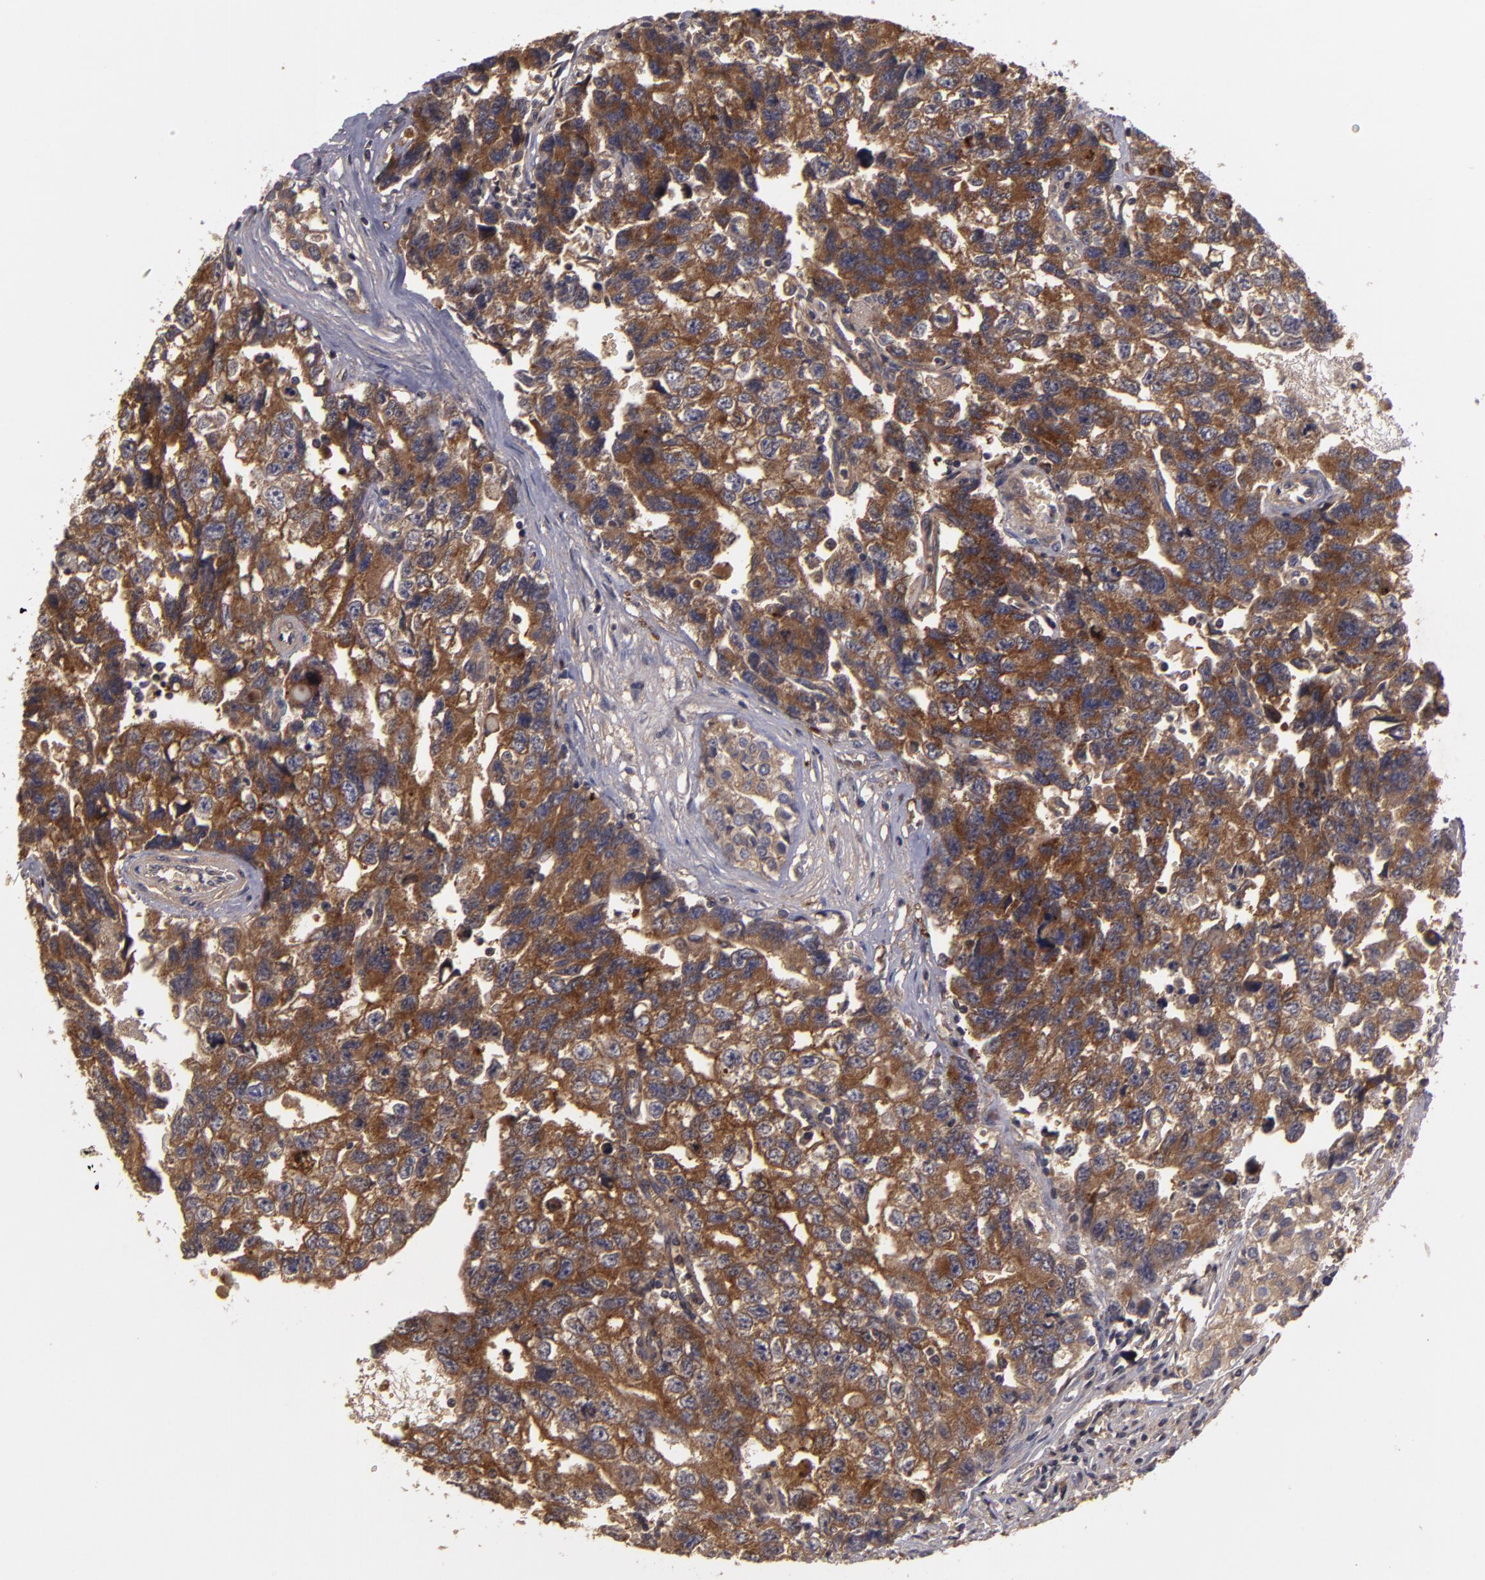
{"staining": {"intensity": "strong", "quantity": ">75%", "location": "cytoplasmic/membranous"}, "tissue": "testis cancer", "cell_type": "Tumor cells", "image_type": "cancer", "snomed": [{"axis": "morphology", "description": "Carcinoma, Embryonal, NOS"}, {"axis": "topography", "description": "Testis"}], "caption": "Immunohistochemistry (IHC) histopathology image of neoplastic tissue: human embryonal carcinoma (testis) stained using immunohistochemistry (IHC) exhibits high levels of strong protein expression localized specifically in the cytoplasmic/membranous of tumor cells, appearing as a cytoplasmic/membranous brown color.", "gene": "HRAS", "patient": {"sex": "male", "age": 31}}